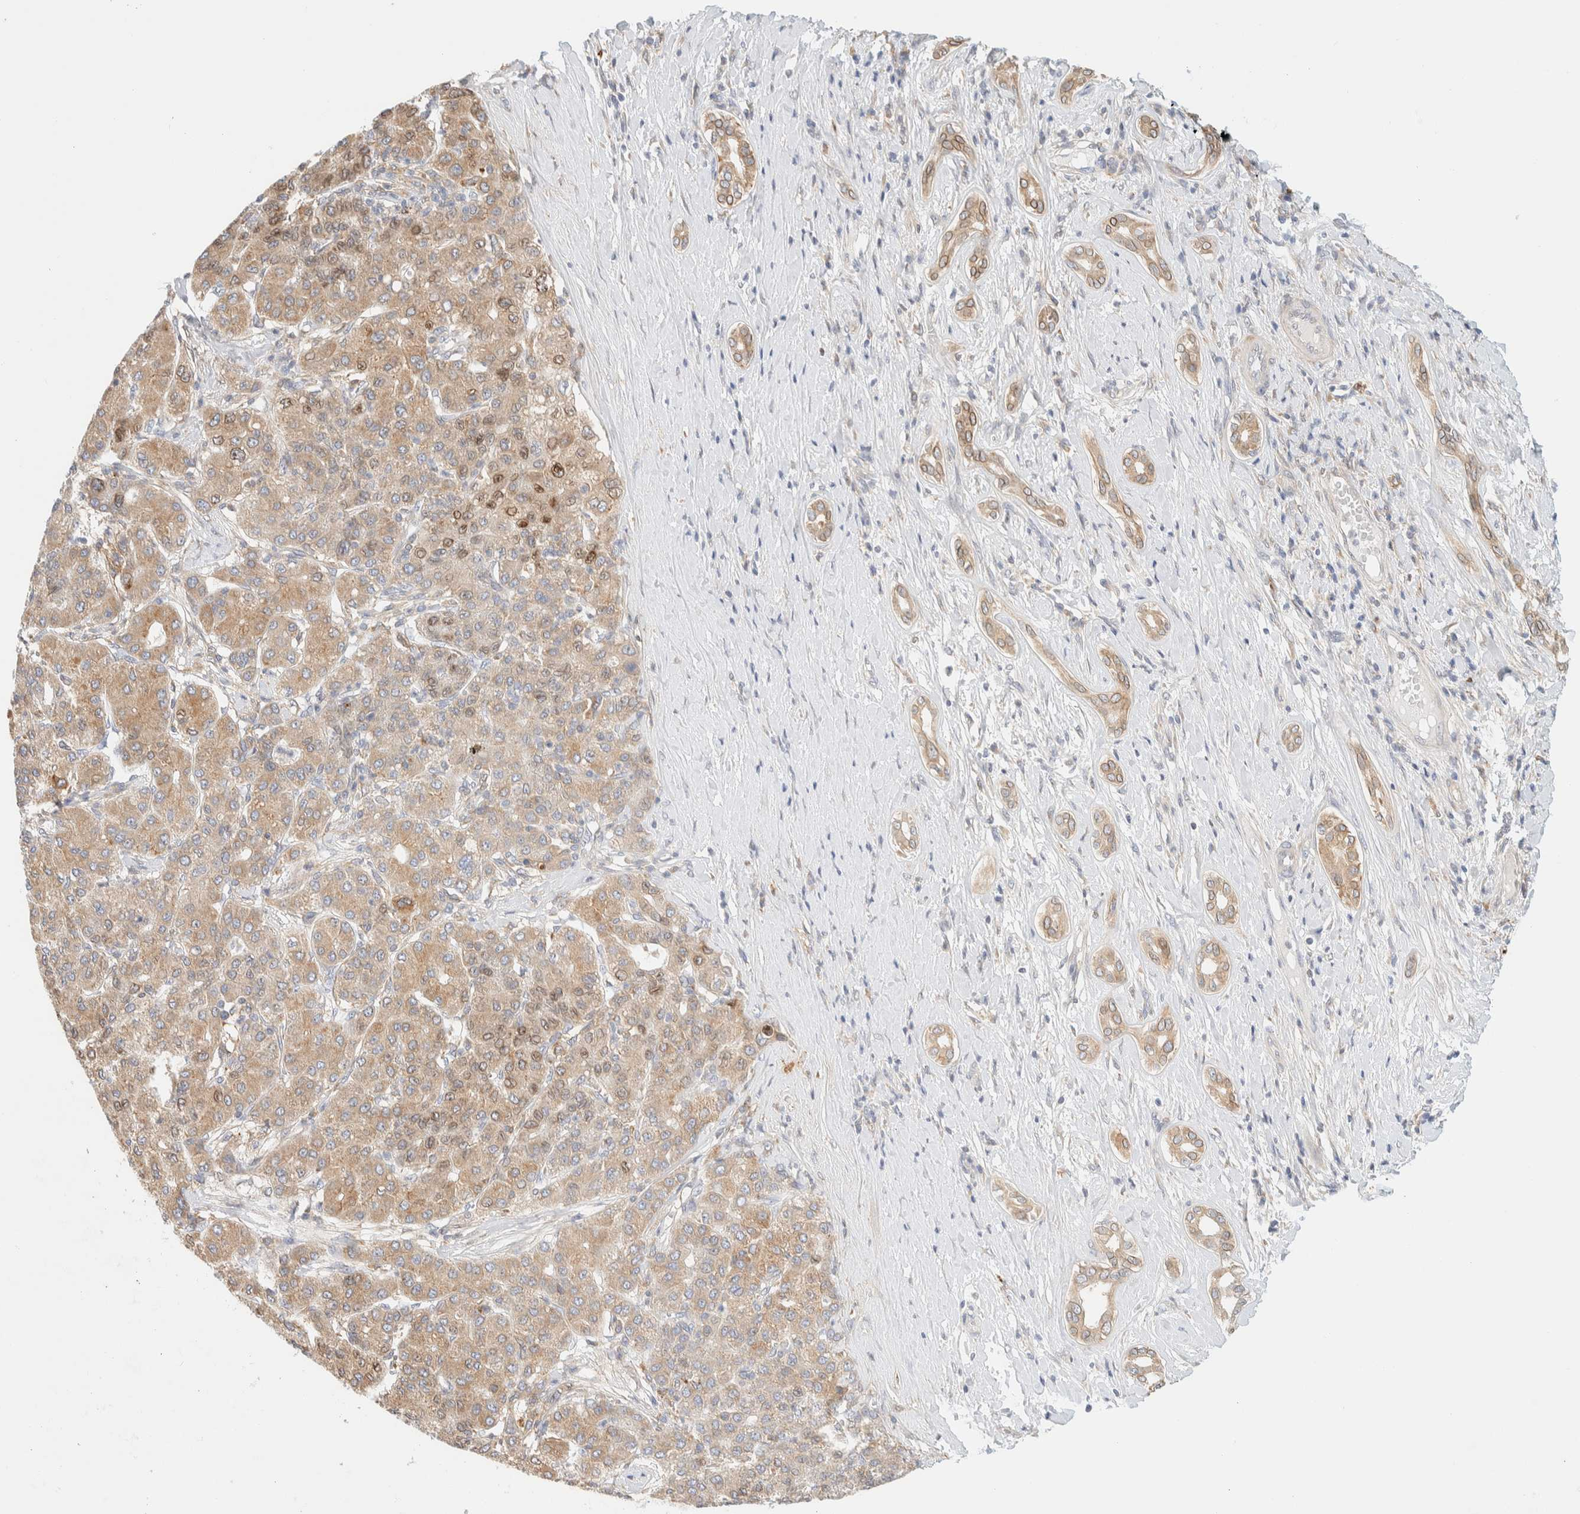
{"staining": {"intensity": "weak", "quantity": ">75%", "location": "cytoplasmic/membranous"}, "tissue": "liver cancer", "cell_type": "Tumor cells", "image_type": "cancer", "snomed": [{"axis": "morphology", "description": "Carcinoma, Hepatocellular, NOS"}, {"axis": "topography", "description": "Liver"}], "caption": "High-power microscopy captured an IHC micrograph of hepatocellular carcinoma (liver), revealing weak cytoplasmic/membranous positivity in approximately >75% of tumor cells.", "gene": "NT5C", "patient": {"sex": "male", "age": 65}}